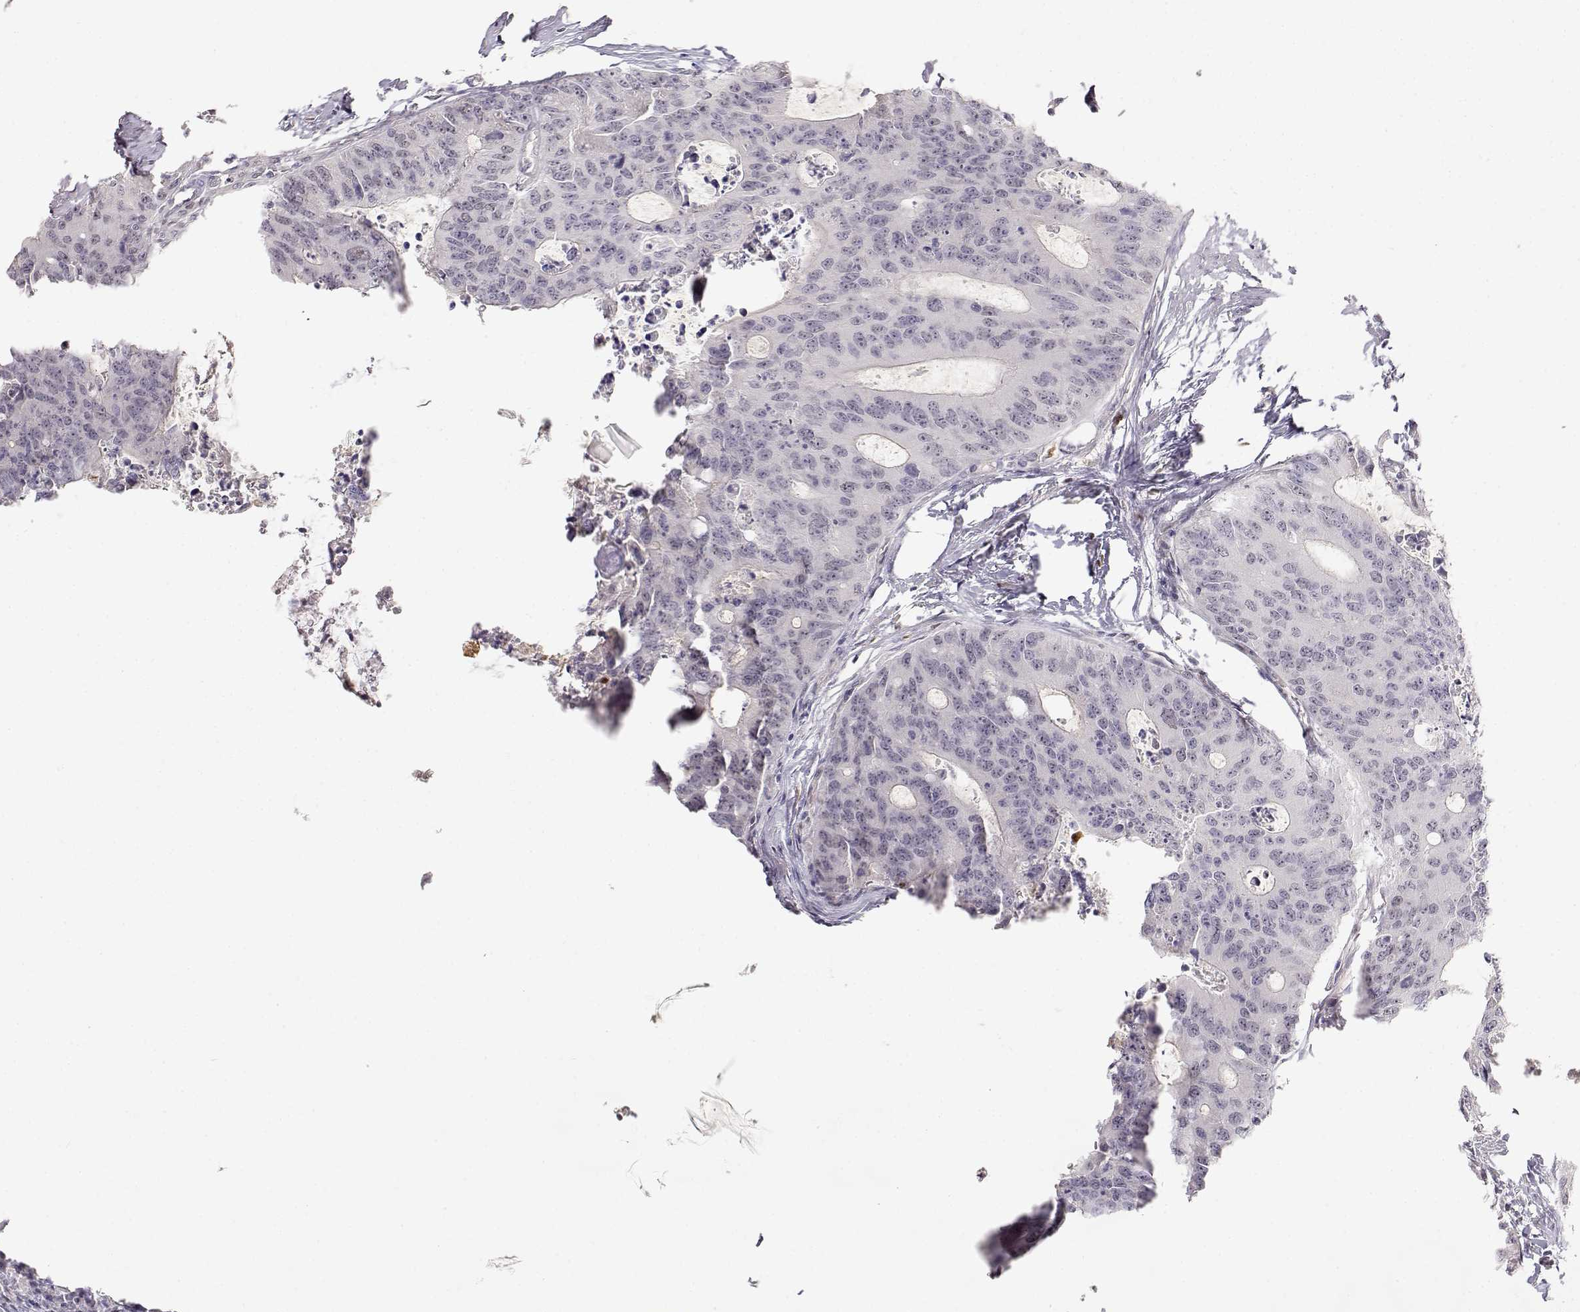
{"staining": {"intensity": "negative", "quantity": "none", "location": "none"}, "tissue": "colorectal cancer", "cell_type": "Tumor cells", "image_type": "cancer", "snomed": [{"axis": "morphology", "description": "Adenocarcinoma, NOS"}, {"axis": "topography", "description": "Colon"}], "caption": "Immunohistochemistry micrograph of adenocarcinoma (colorectal) stained for a protein (brown), which demonstrates no expression in tumor cells.", "gene": "EAF2", "patient": {"sex": "male", "age": 67}}